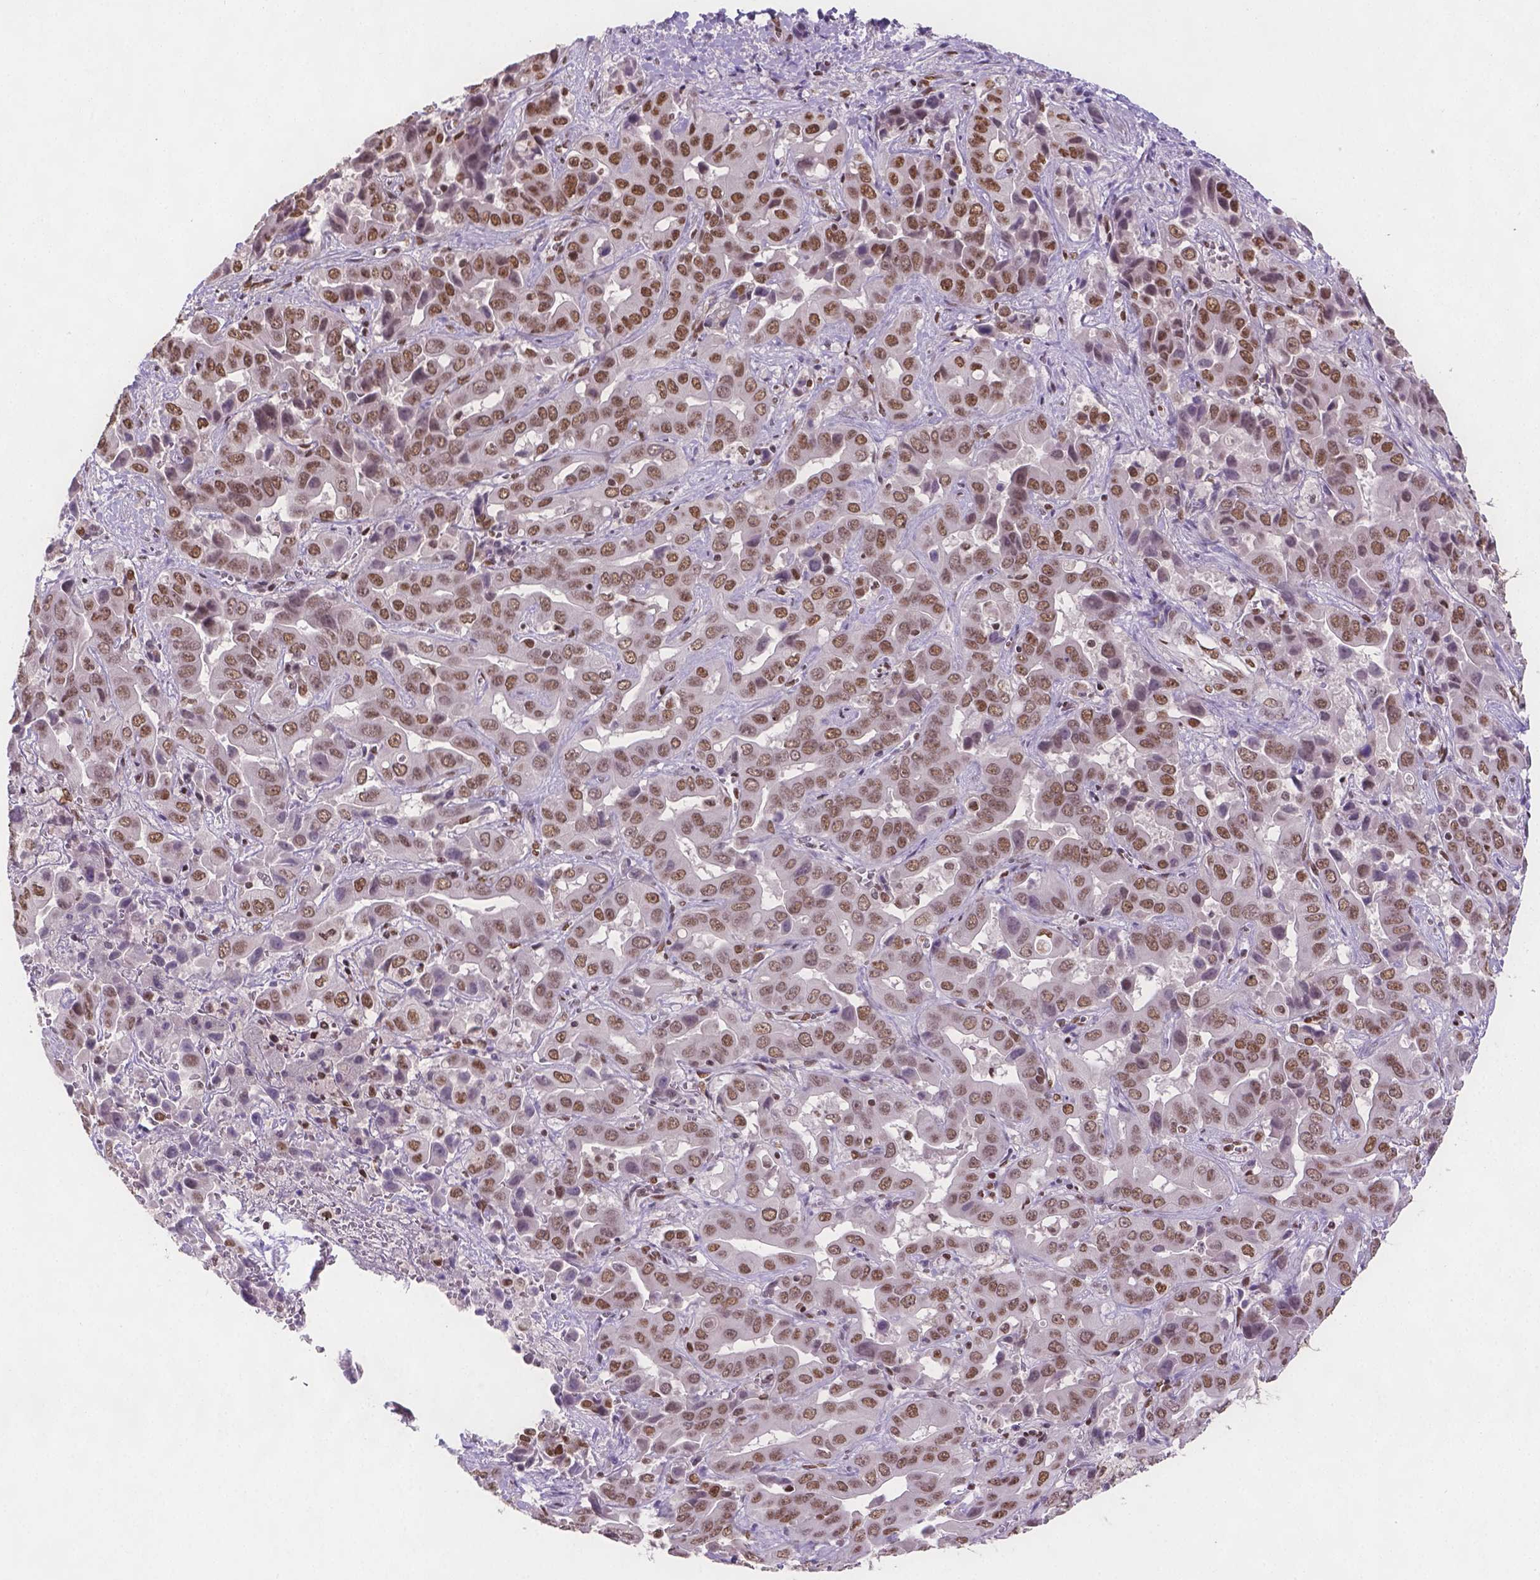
{"staining": {"intensity": "moderate", "quantity": ">75%", "location": "nuclear"}, "tissue": "liver cancer", "cell_type": "Tumor cells", "image_type": "cancer", "snomed": [{"axis": "morphology", "description": "Cholangiocarcinoma"}, {"axis": "topography", "description": "Liver"}], "caption": "Liver cancer tissue shows moderate nuclear staining in approximately >75% of tumor cells", "gene": "FANCE", "patient": {"sex": "female", "age": 52}}